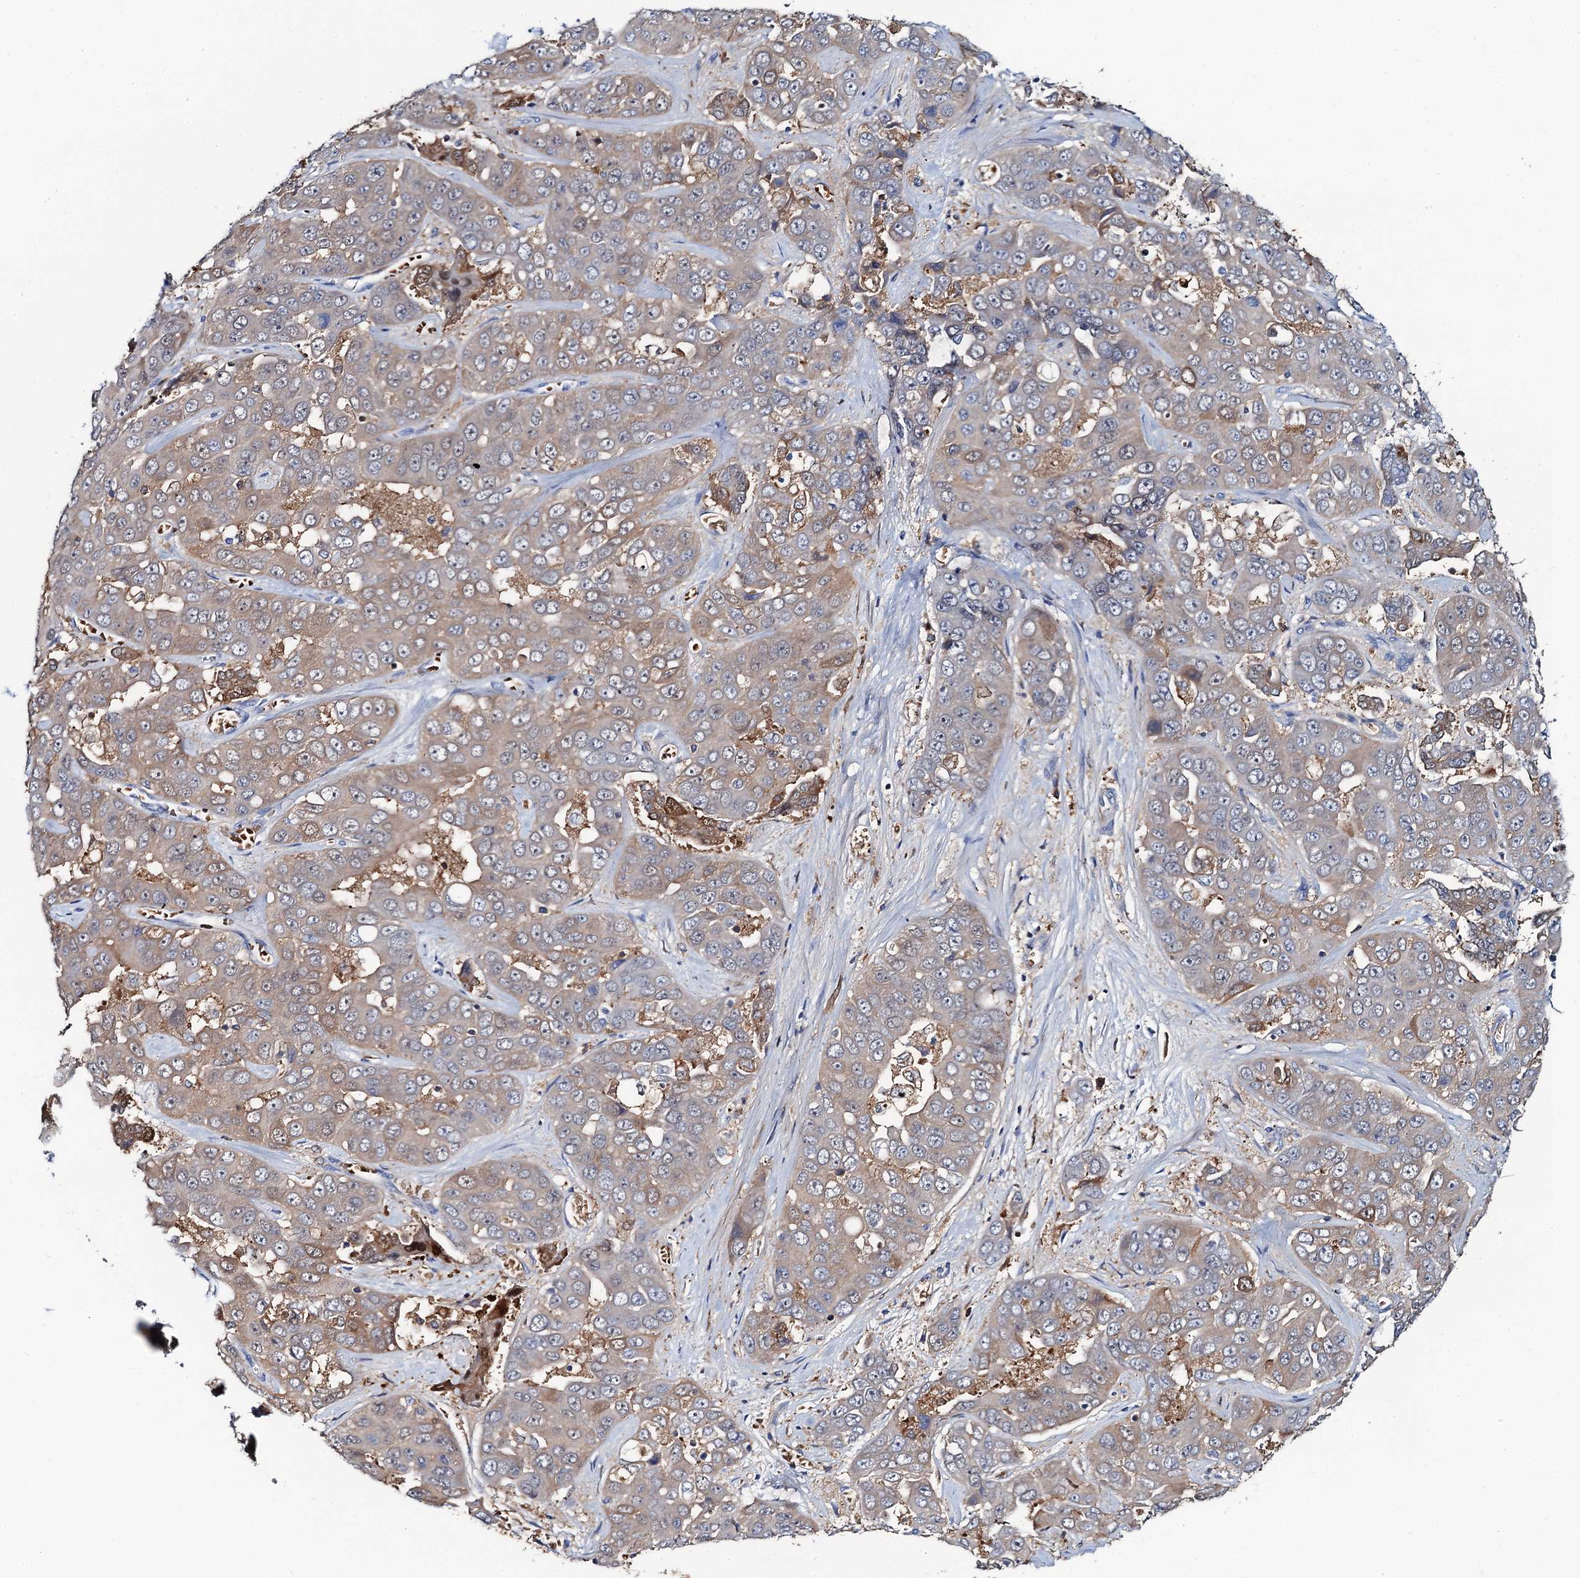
{"staining": {"intensity": "weak", "quantity": "25%-75%", "location": "cytoplasmic/membranous"}, "tissue": "liver cancer", "cell_type": "Tumor cells", "image_type": "cancer", "snomed": [{"axis": "morphology", "description": "Cholangiocarcinoma"}, {"axis": "topography", "description": "Liver"}], "caption": "Protein staining by immunohistochemistry (IHC) demonstrates weak cytoplasmic/membranous staining in approximately 25%-75% of tumor cells in liver cancer (cholangiocarcinoma).", "gene": "FAH", "patient": {"sex": "female", "age": 52}}